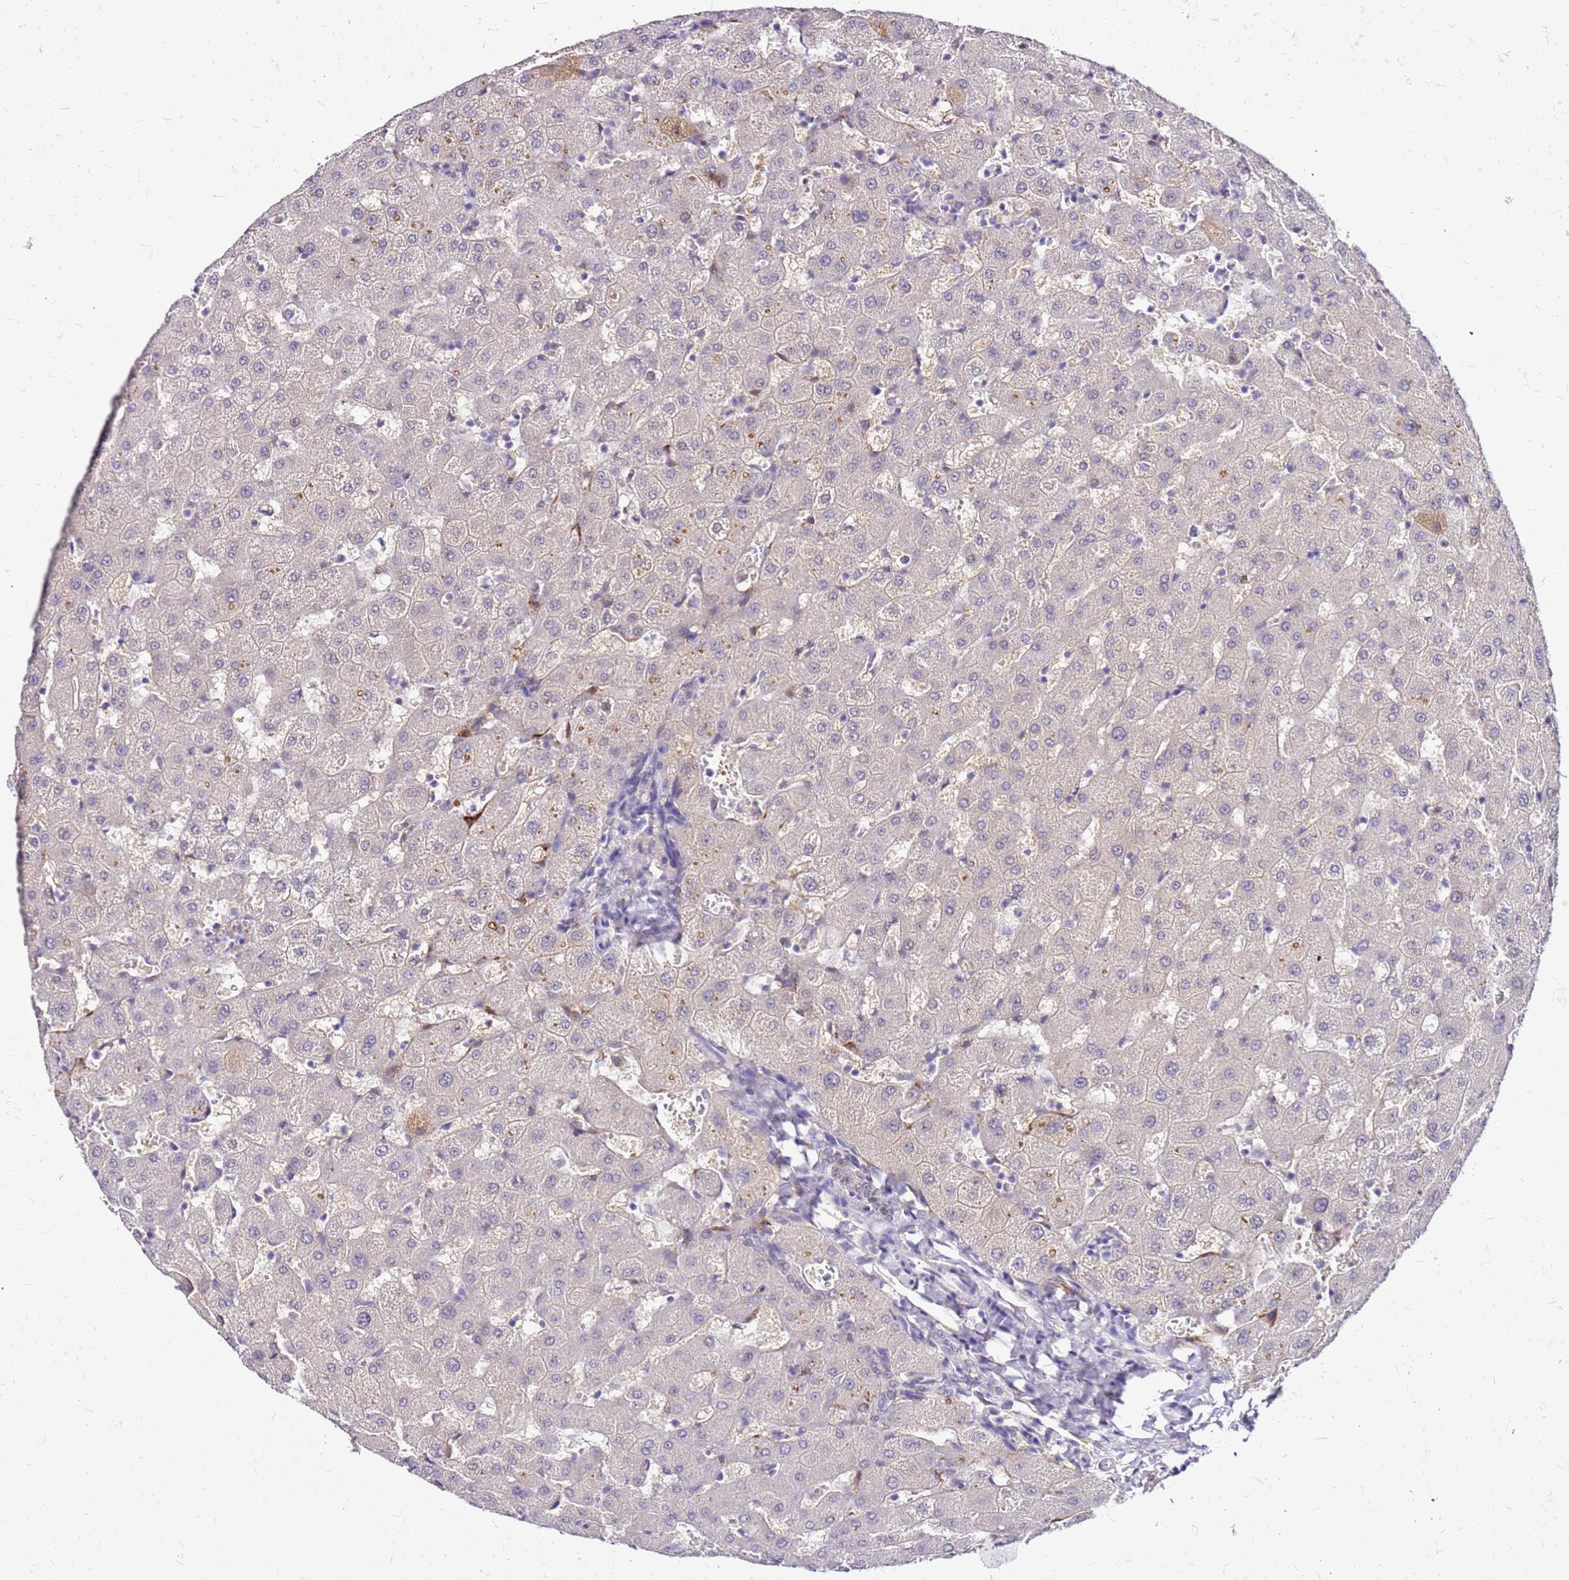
{"staining": {"intensity": "moderate", "quantity": "25%-75%", "location": "cytoplasmic/membranous"}, "tissue": "liver", "cell_type": "Cholangiocytes", "image_type": "normal", "snomed": [{"axis": "morphology", "description": "Normal tissue, NOS"}, {"axis": "topography", "description": "Liver"}], "caption": "Cholangiocytes display moderate cytoplasmic/membranous positivity in approximately 25%-75% of cells in unremarkable liver.", "gene": "ALDH1A3", "patient": {"sex": "female", "age": 63}}